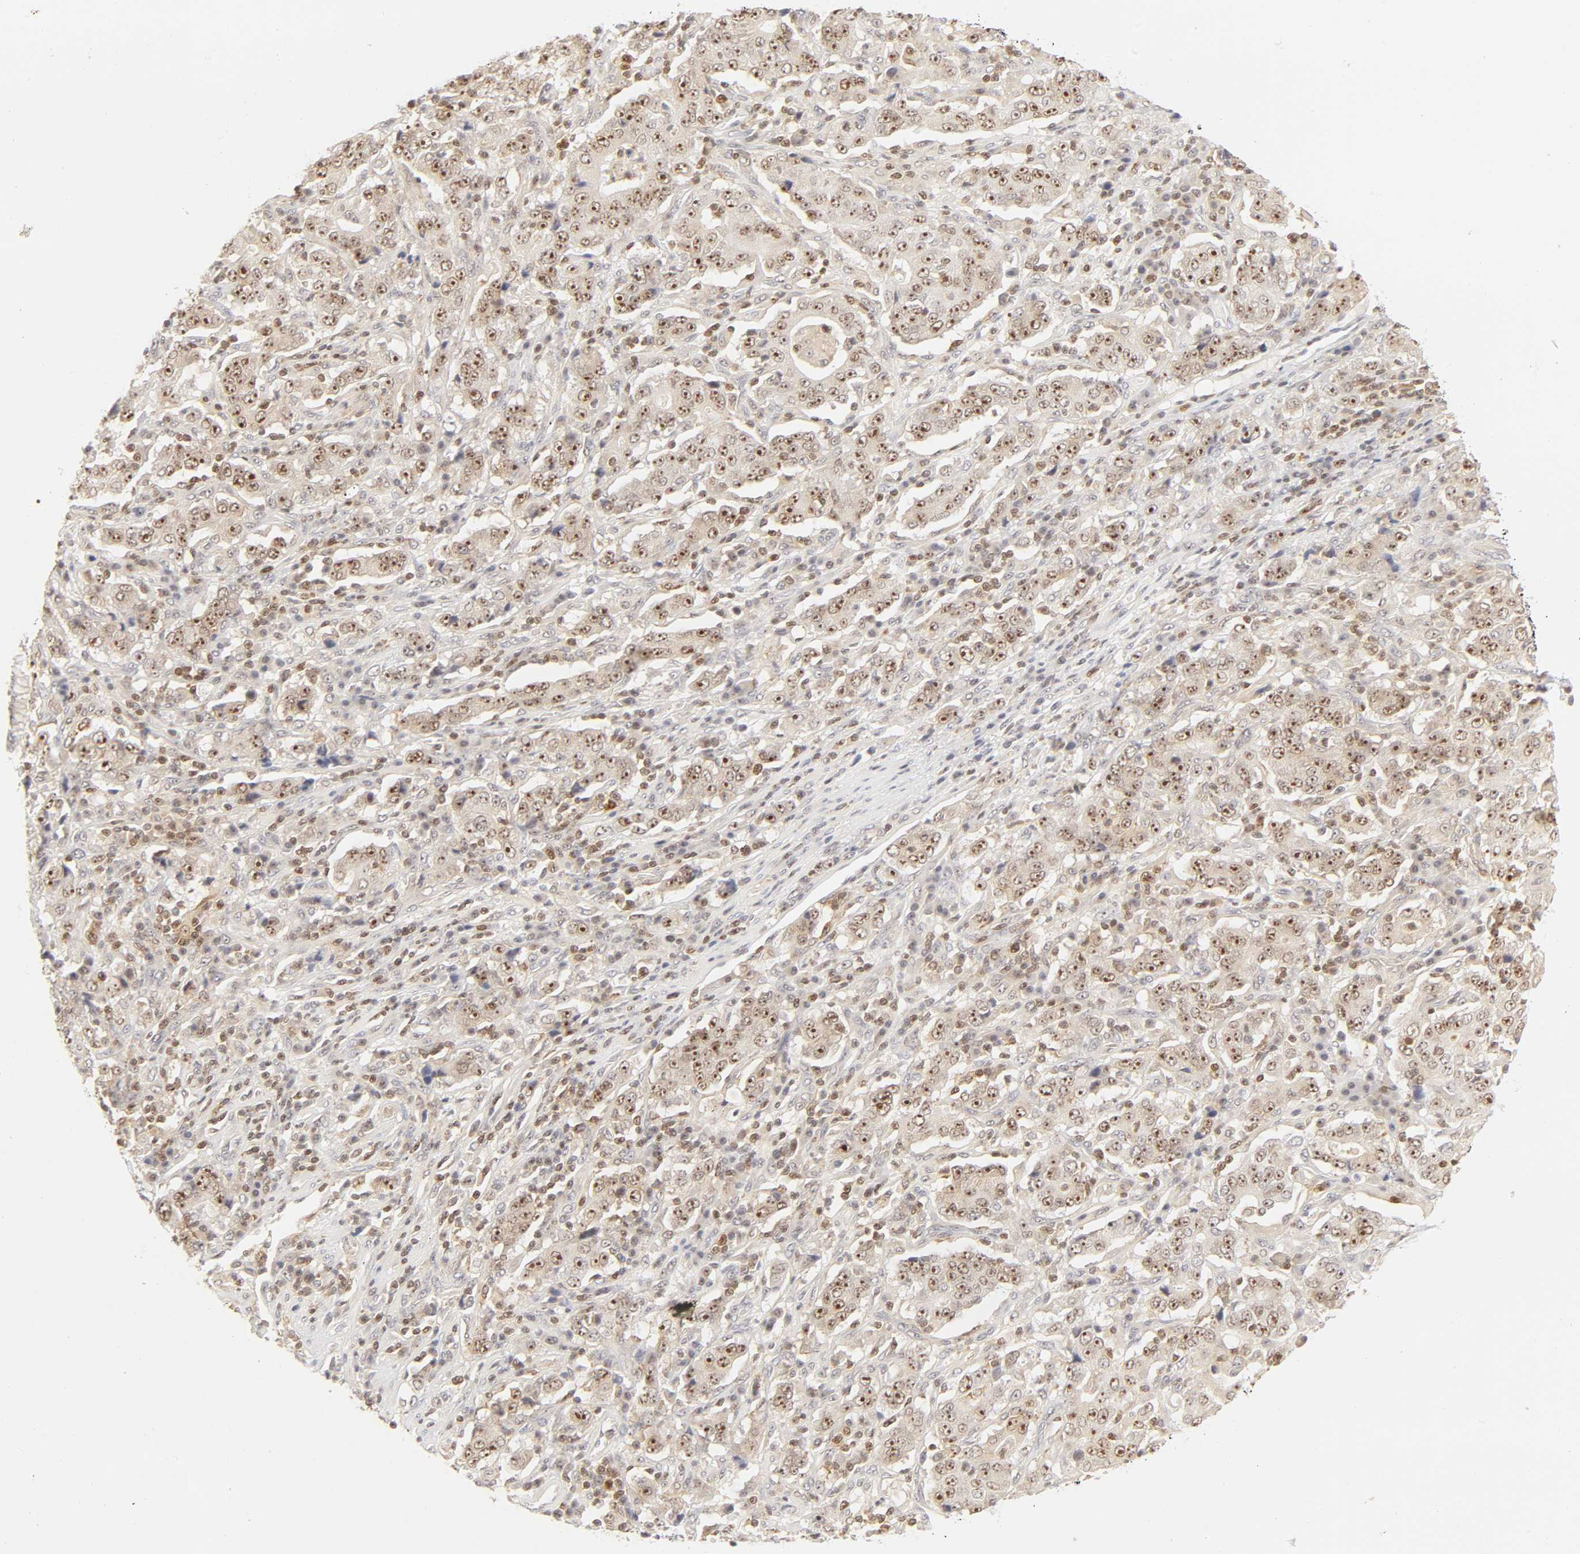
{"staining": {"intensity": "moderate", "quantity": "25%-75%", "location": "cytoplasmic/membranous,nuclear"}, "tissue": "stomach cancer", "cell_type": "Tumor cells", "image_type": "cancer", "snomed": [{"axis": "morphology", "description": "Normal tissue, NOS"}, {"axis": "morphology", "description": "Adenocarcinoma, NOS"}, {"axis": "topography", "description": "Stomach, upper"}, {"axis": "topography", "description": "Stomach"}], "caption": "Stomach cancer stained with a brown dye demonstrates moderate cytoplasmic/membranous and nuclear positive expression in approximately 25%-75% of tumor cells.", "gene": "KIF2A", "patient": {"sex": "male", "age": 59}}